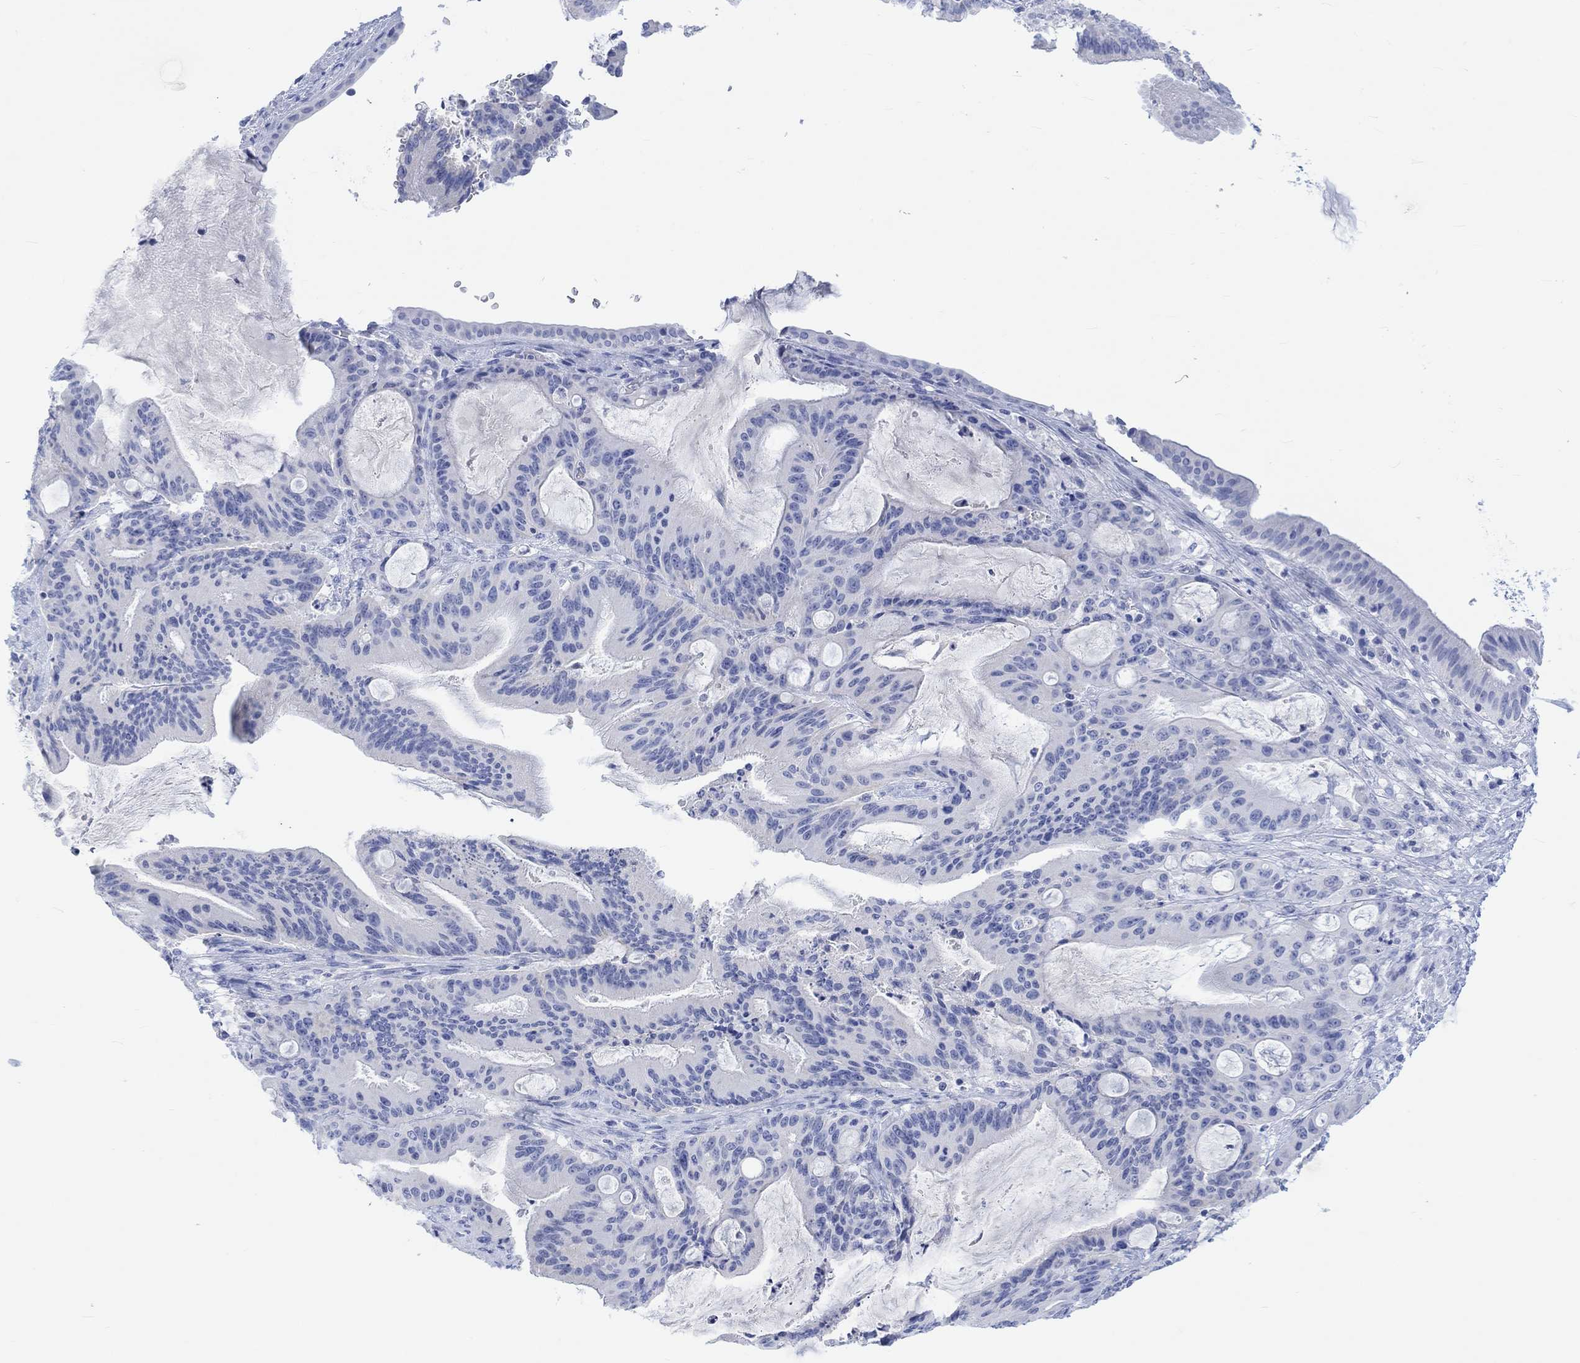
{"staining": {"intensity": "negative", "quantity": "none", "location": "none"}, "tissue": "liver cancer", "cell_type": "Tumor cells", "image_type": "cancer", "snomed": [{"axis": "morphology", "description": "Cholangiocarcinoma"}, {"axis": "topography", "description": "Liver"}], "caption": "IHC of human liver cholangiocarcinoma displays no positivity in tumor cells.", "gene": "CALCA", "patient": {"sex": "female", "age": 73}}